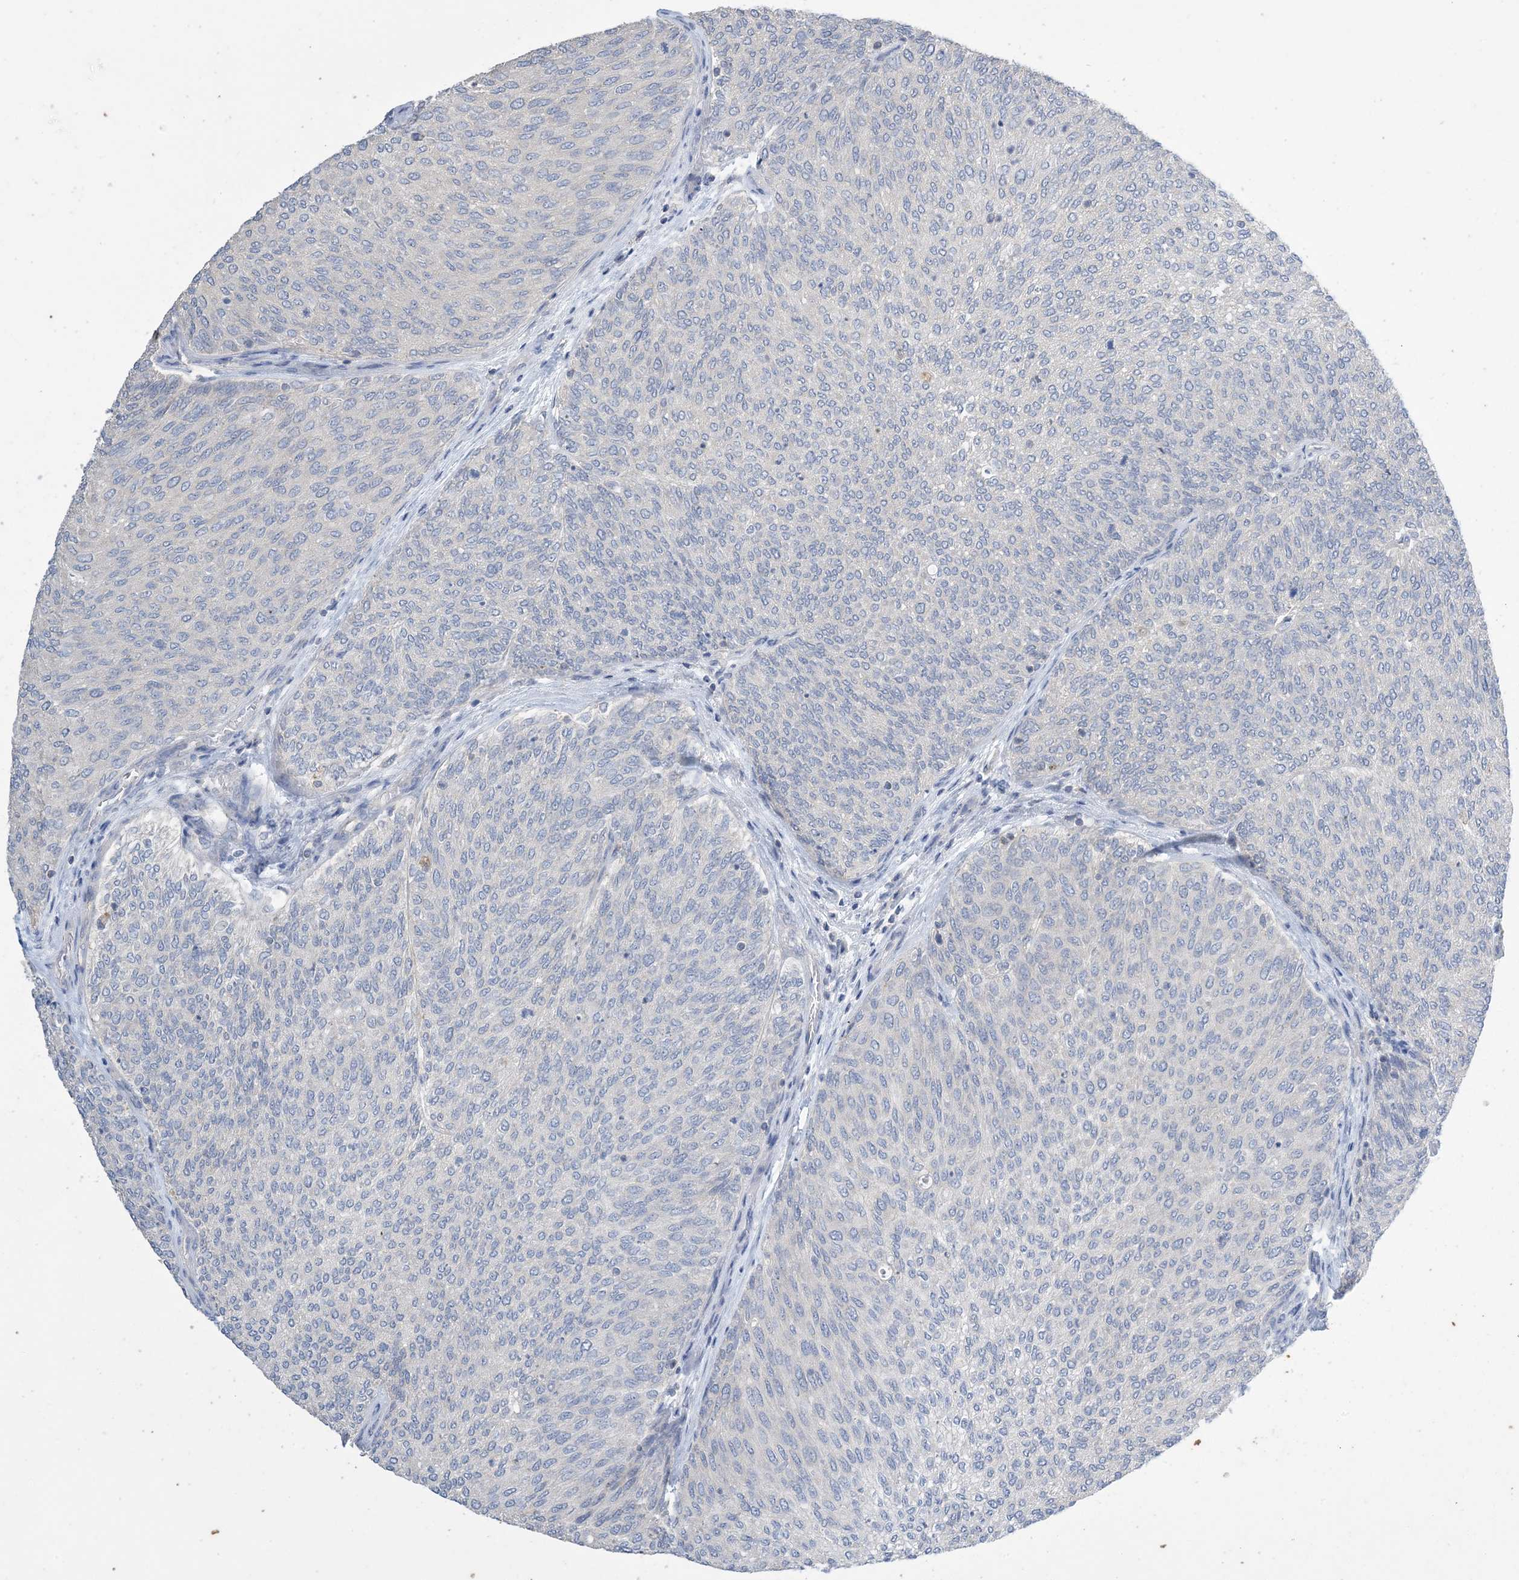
{"staining": {"intensity": "negative", "quantity": "none", "location": "none"}, "tissue": "urothelial cancer", "cell_type": "Tumor cells", "image_type": "cancer", "snomed": [{"axis": "morphology", "description": "Urothelial carcinoma, Low grade"}, {"axis": "topography", "description": "Urinary bladder"}], "caption": "DAB (3,3'-diaminobenzidine) immunohistochemical staining of low-grade urothelial carcinoma shows no significant expression in tumor cells. (DAB (3,3'-diaminobenzidine) IHC, high magnification).", "gene": "KPRP", "patient": {"sex": "female", "age": 79}}